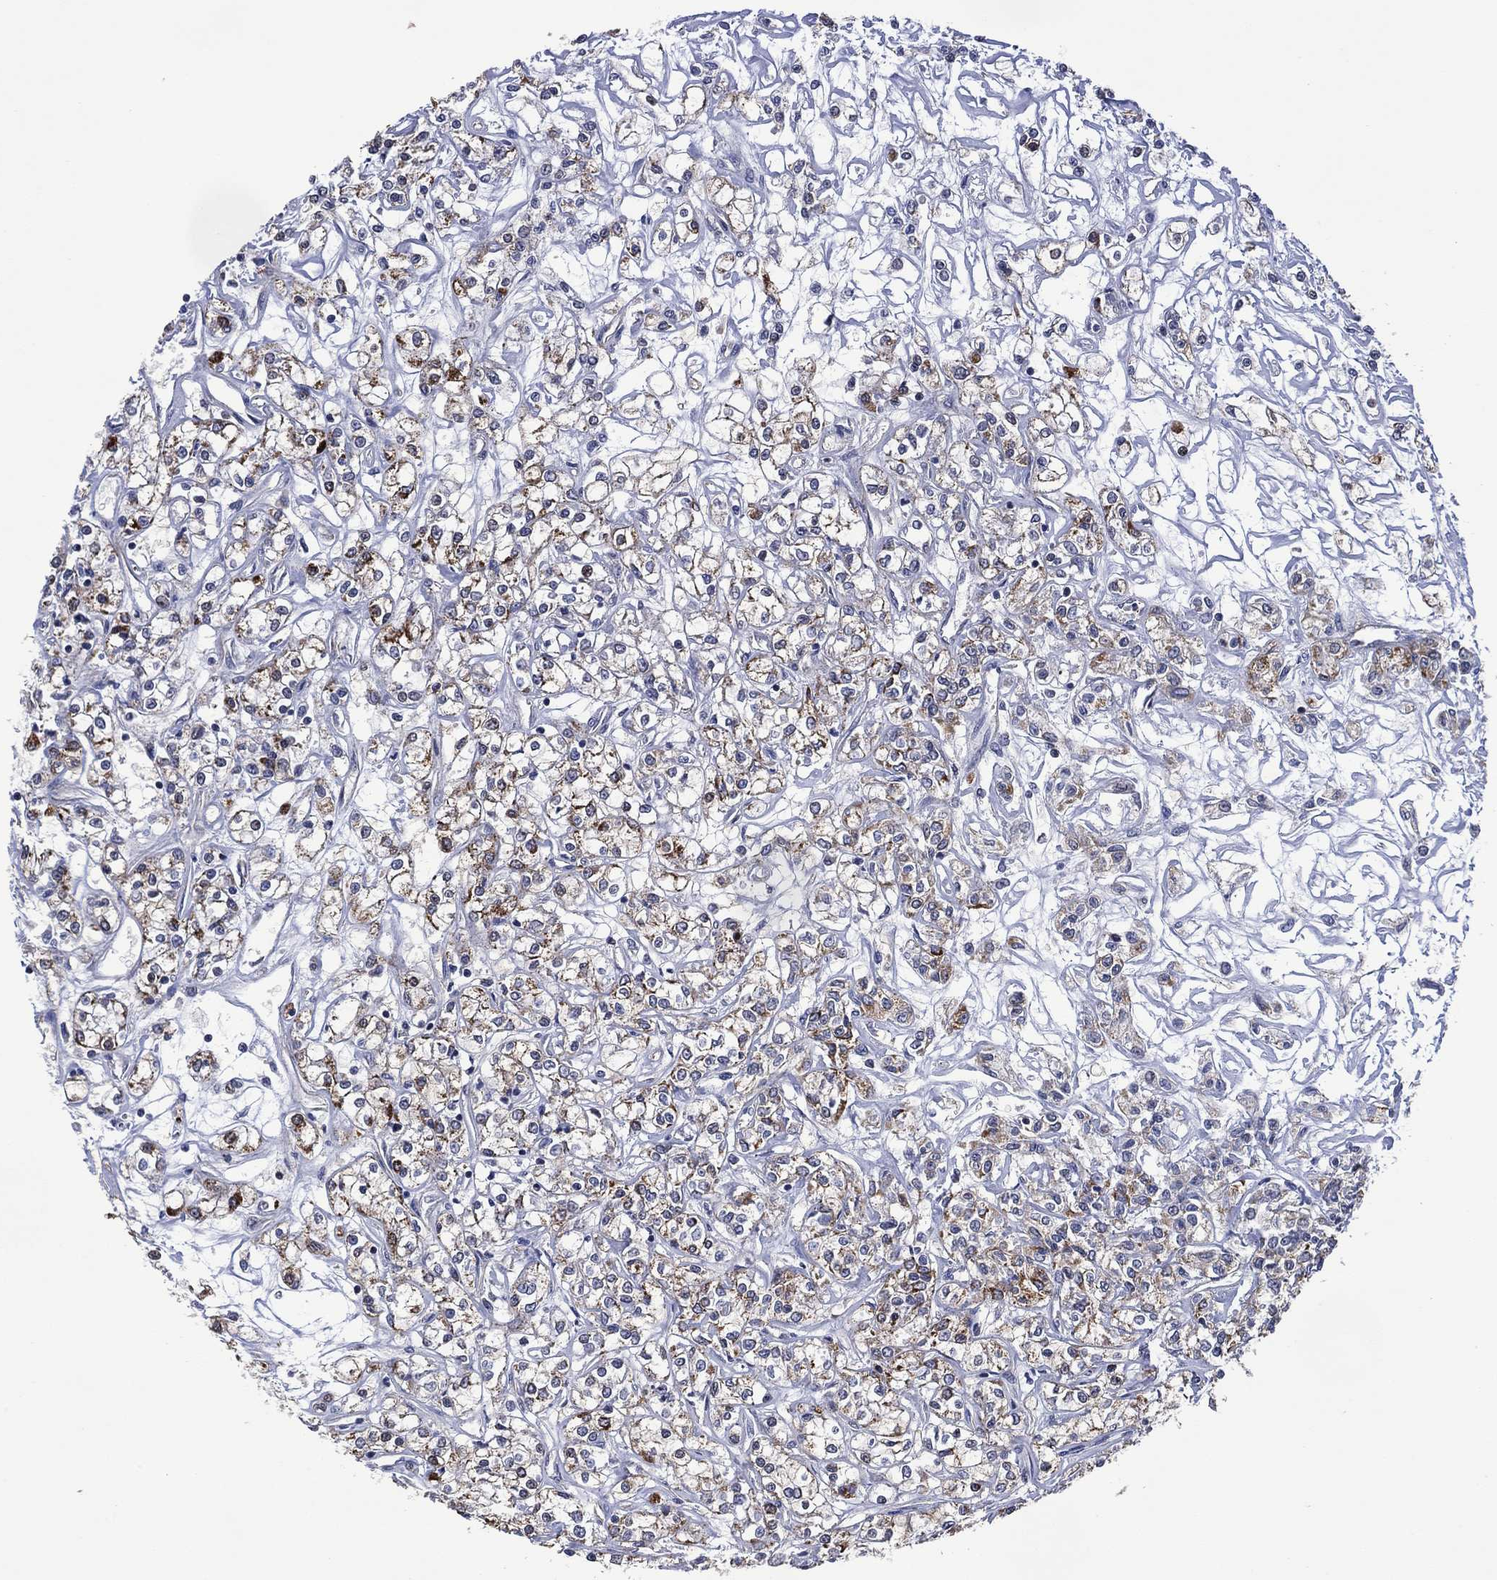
{"staining": {"intensity": "moderate", "quantity": "<25%", "location": "cytoplasmic/membranous"}, "tissue": "renal cancer", "cell_type": "Tumor cells", "image_type": "cancer", "snomed": [{"axis": "morphology", "description": "Adenocarcinoma, NOS"}, {"axis": "topography", "description": "Kidney"}], "caption": "IHC histopathology image of neoplastic tissue: renal cancer (adenocarcinoma) stained using IHC displays low levels of moderate protein expression localized specifically in the cytoplasmic/membranous of tumor cells, appearing as a cytoplasmic/membranous brown color.", "gene": "HTD2", "patient": {"sex": "female", "age": 59}}